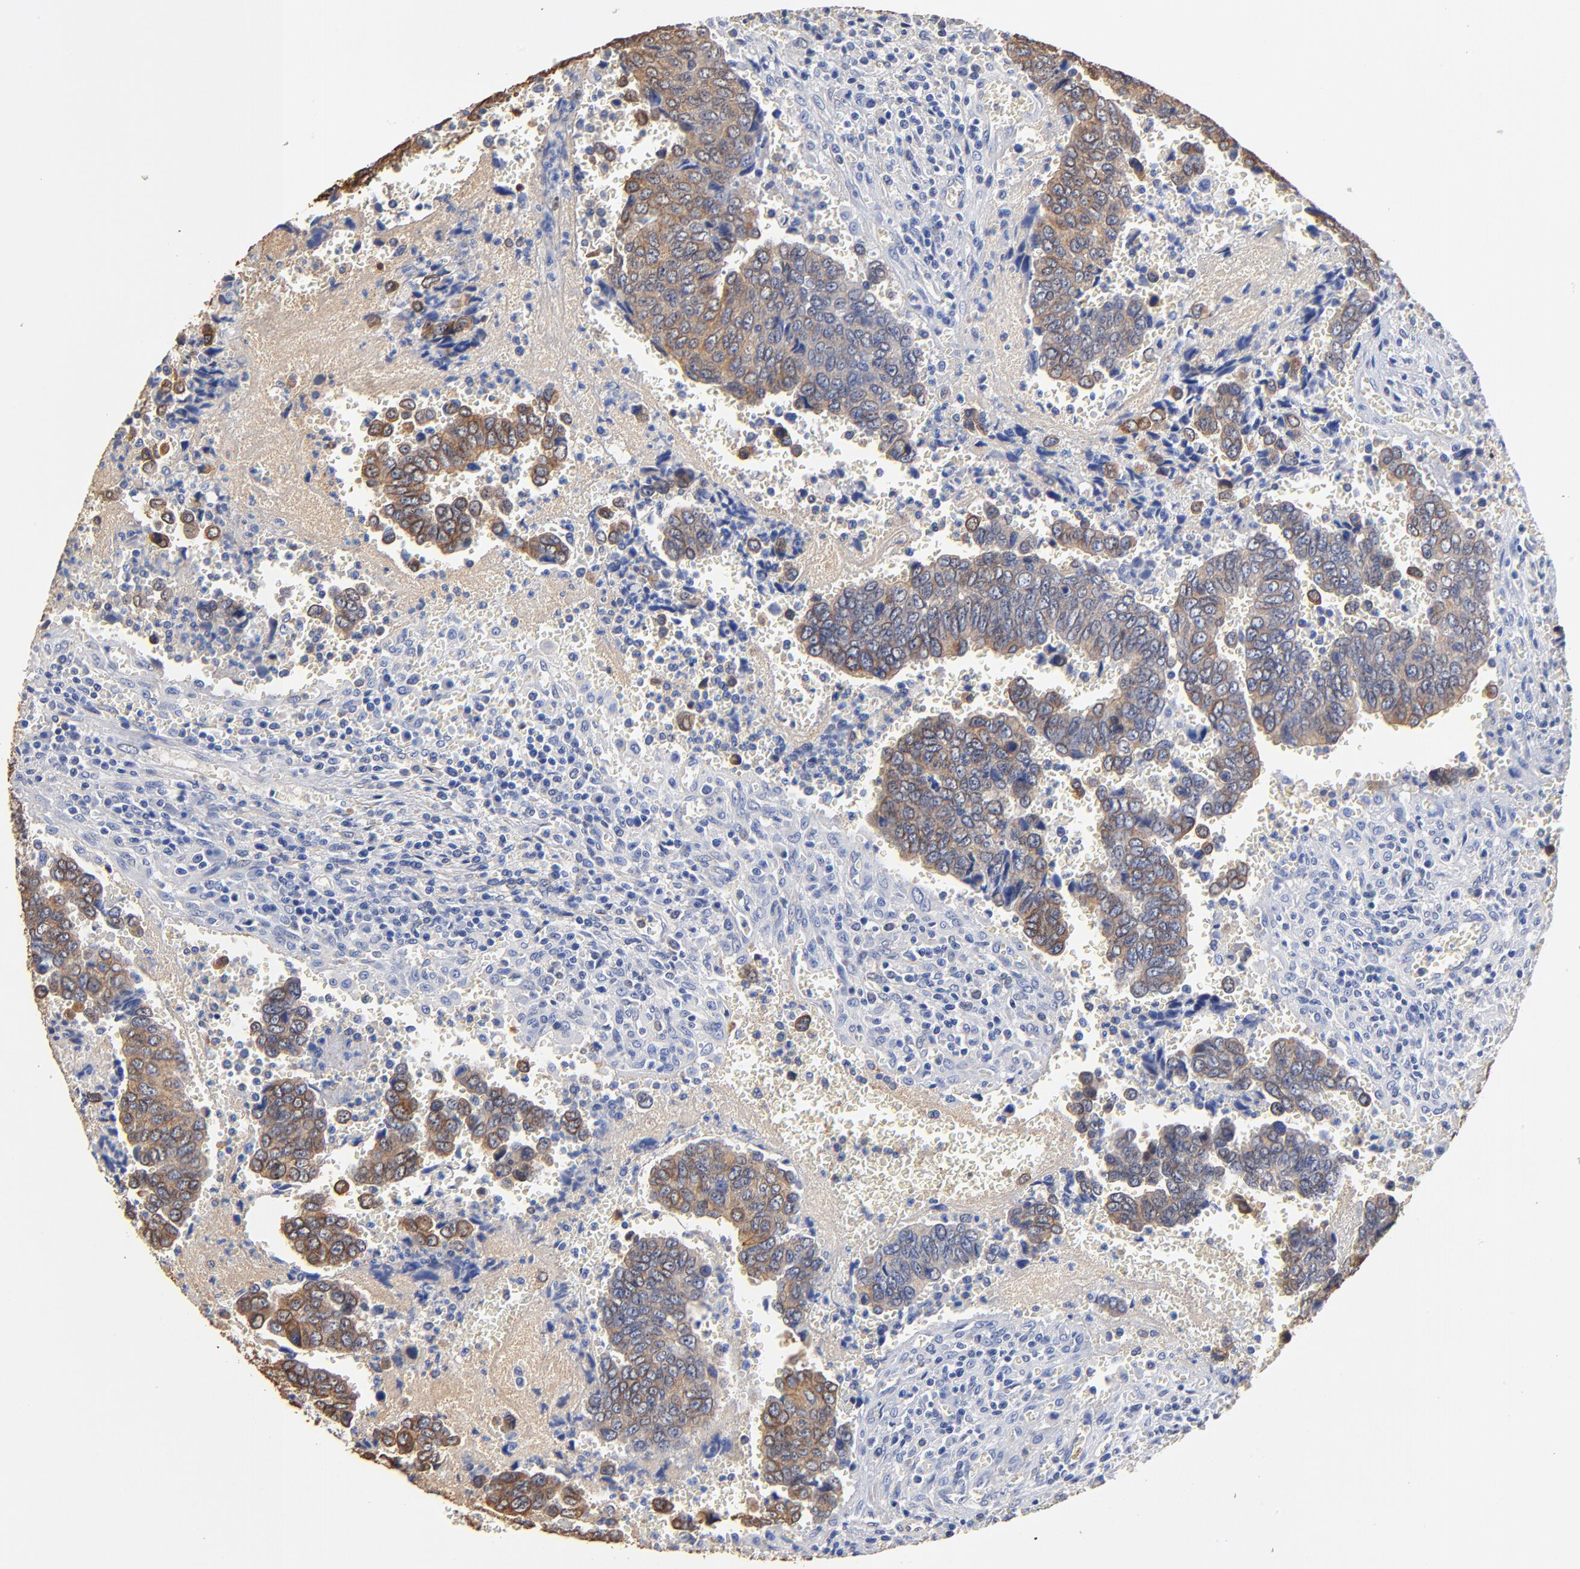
{"staining": {"intensity": "moderate", "quantity": ">75%", "location": "cytoplasmic/membranous"}, "tissue": "urothelial cancer", "cell_type": "Tumor cells", "image_type": "cancer", "snomed": [{"axis": "morphology", "description": "Urothelial carcinoma, High grade"}, {"axis": "topography", "description": "Urinary bladder"}], "caption": "IHC staining of high-grade urothelial carcinoma, which demonstrates medium levels of moderate cytoplasmic/membranous expression in approximately >75% of tumor cells indicating moderate cytoplasmic/membranous protein positivity. The staining was performed using DAB (brown) for protein detection and nuclei were counterstained in hematoxylin (blue).", "gene": "TAGLN2", "patient": {"sex": "male", "age": 86}}